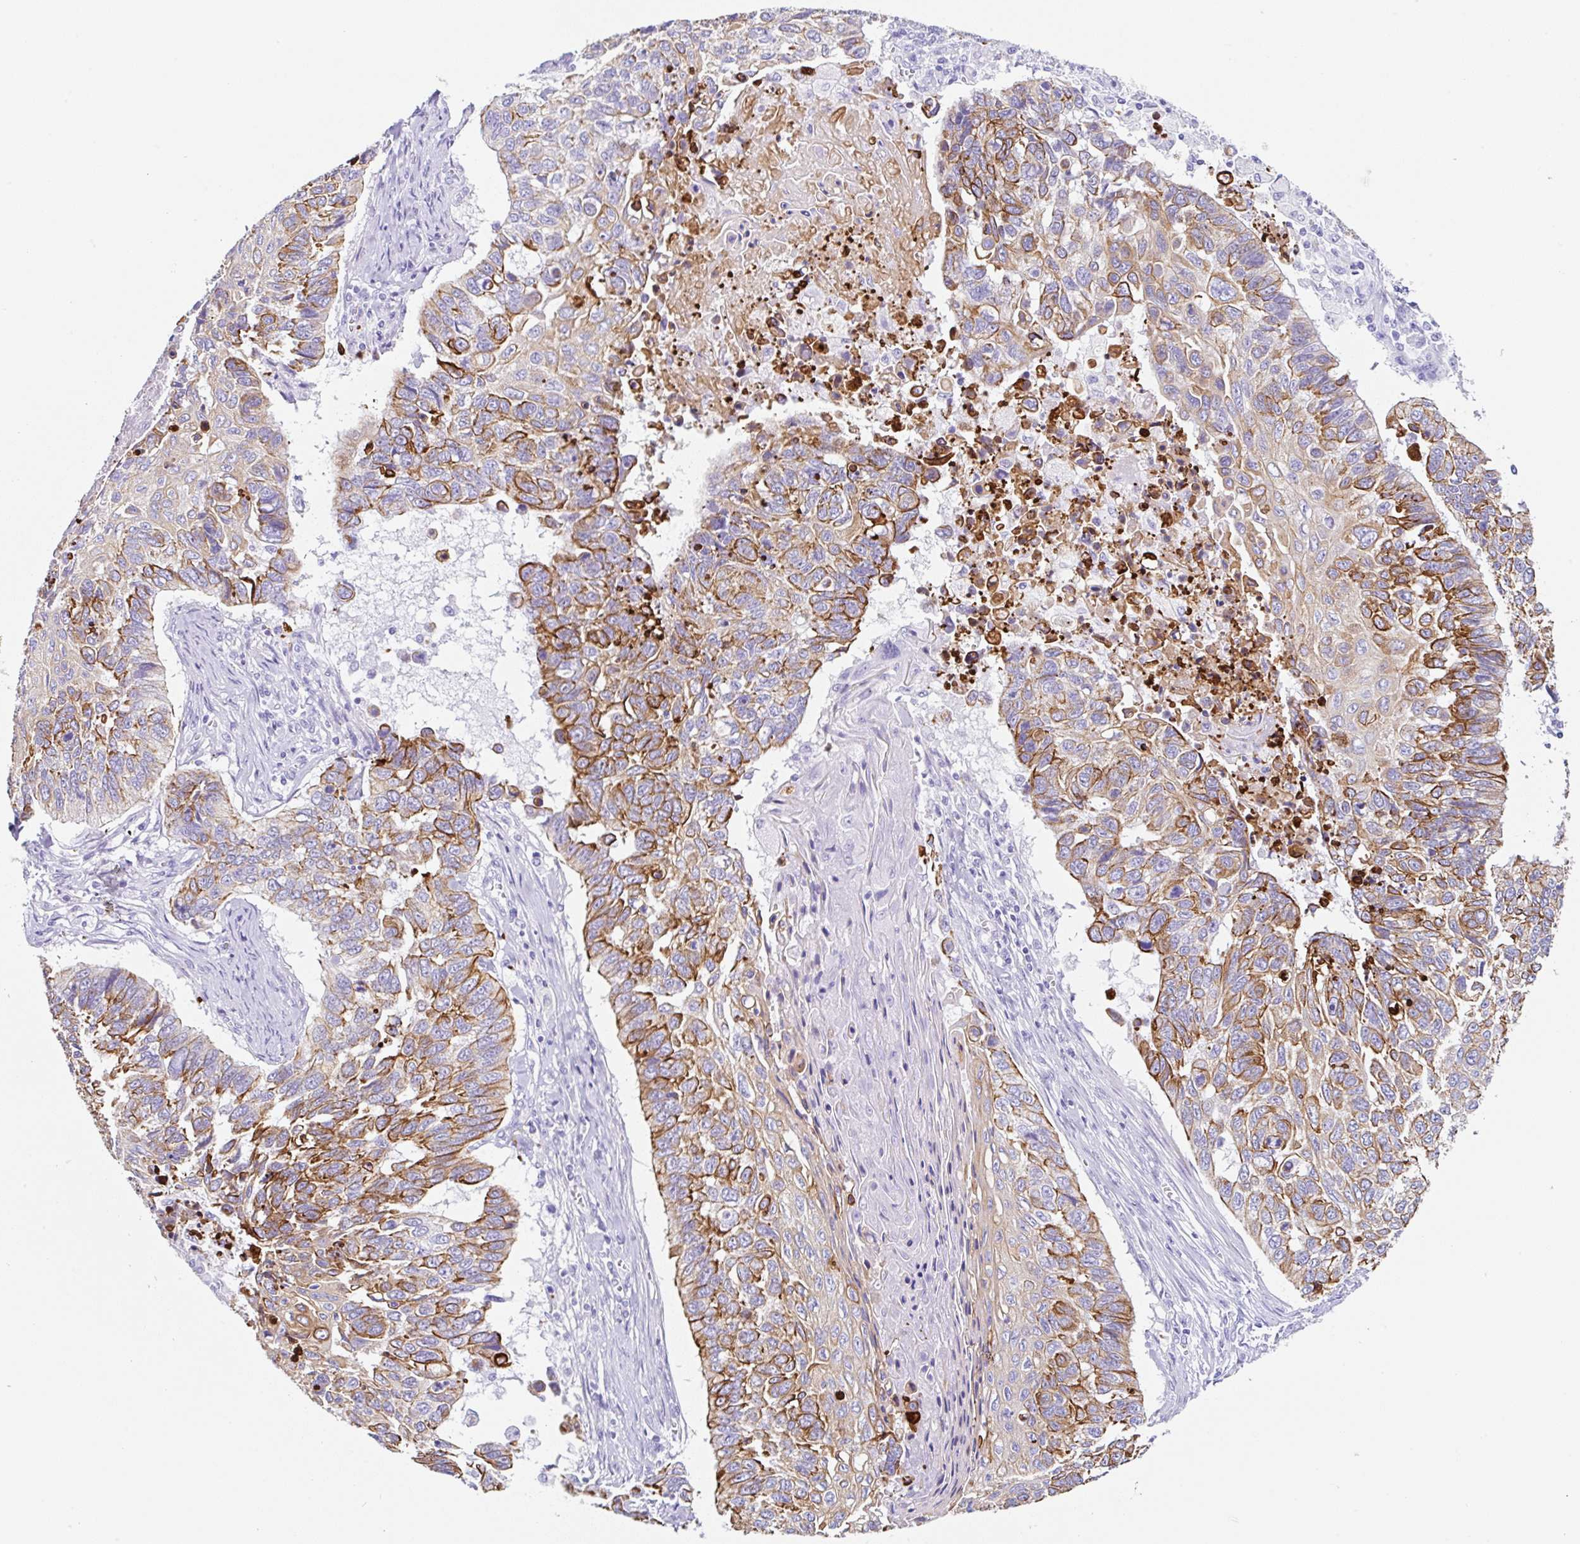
{"staining": {"intensity": "moderate", "quantity": ">75%", "location": "cytoplasmic/membranous"}, "tissue": "lung cancer", "cell_type": "Tumor cells", "image_type": "cancer", "snomed": [{"axis": "morphology", "description": "Squamous cell carcinoma, NOS"}, {"axis": "topography", "description": "Lung"}], "caption": "Immunohistochemistry (DAB) staining of squamous cell carcinoma (lung) shows moderate cytoplasmic/membranous protein staining in about >75% of tumor cells. (DAB (3,3'-diaminobenzidine) IHC with brightfield microscopy, high magnification).", "gene": "CLDND2", "patient": {"sex": "male", "age": 62}}